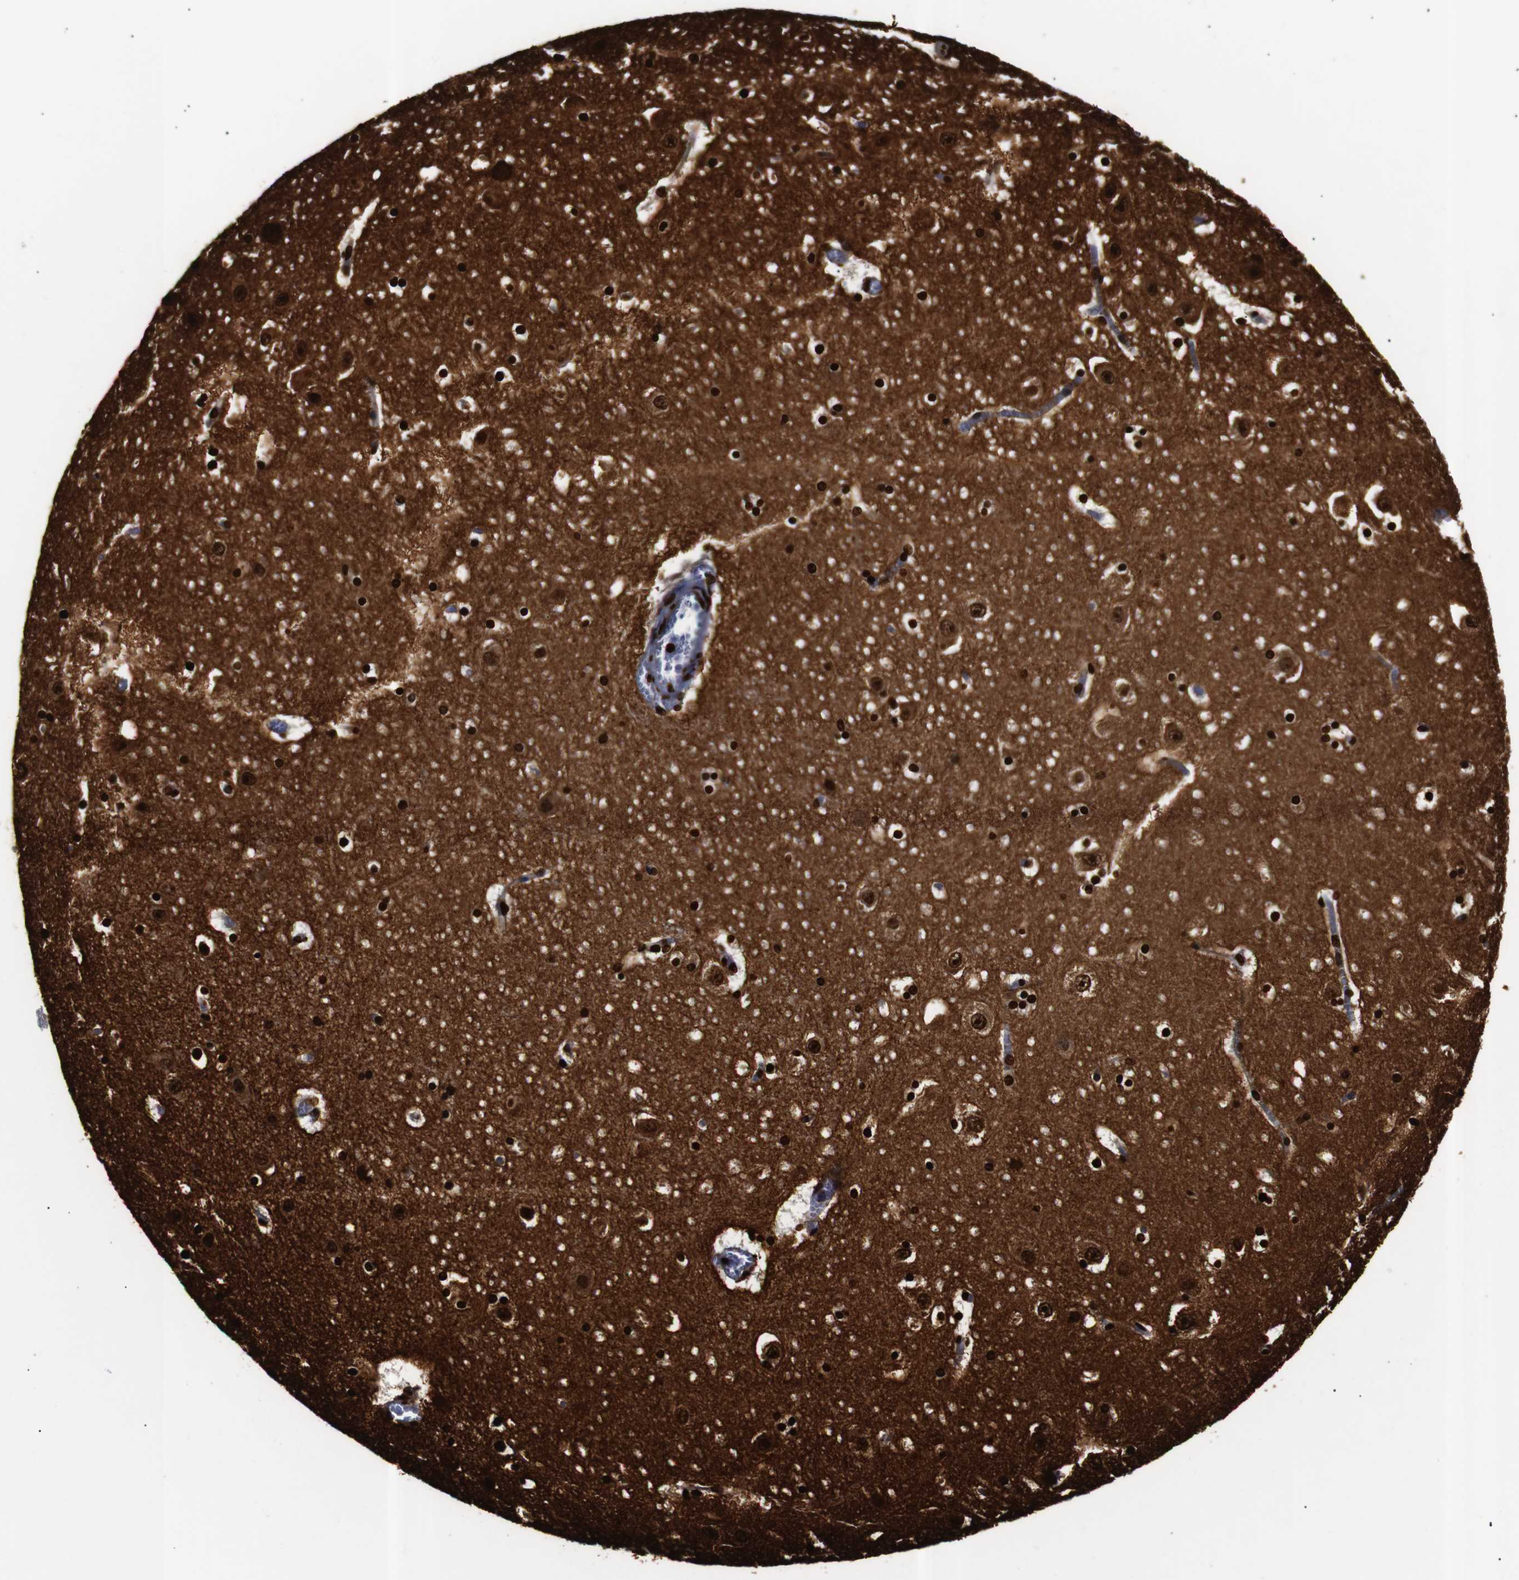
{"staining": {"intensity": "strong", "quantity": ">75%", "location": "cytoplasmic/membranous,nuclear"}, "tissue": "hippocampus", "cell_type": "Glial cells", "image_type": "normal", "snomed": [{"axis": "morphology", "description": "Normal tissue, NOS"}, {"axis": "topography", "description": "Hippocampus"}], "caption": "Protein staining reveals strong cytoplasmic/membranous,nuclear staining in approximately >75% of glial cells in benign hippocampus.", "gene": "GAP43", "patient": {"sex": "male", "age": 45}}